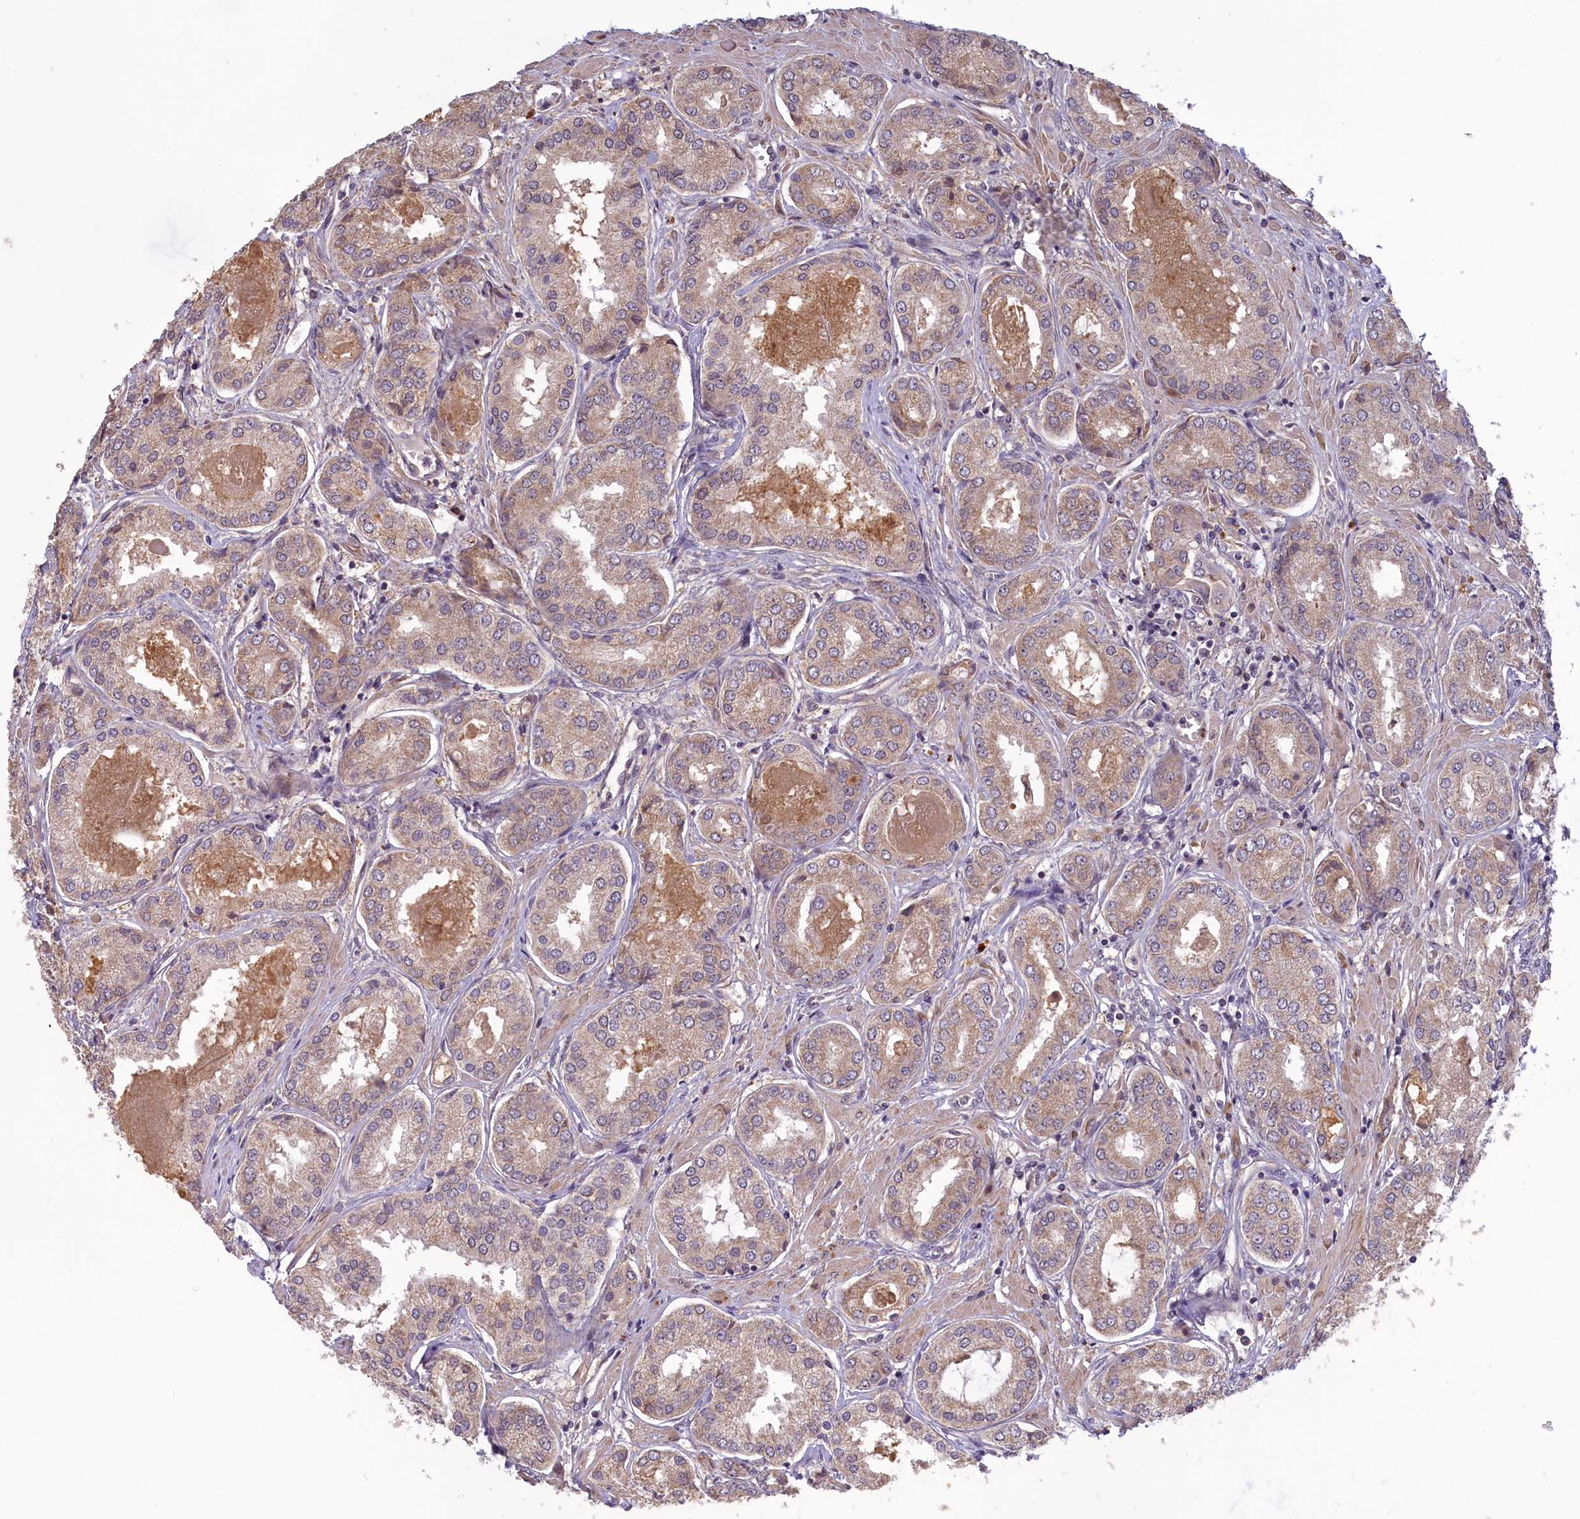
{"staining": {"intensity": "weak", "quantity": ">75%", "location": "cytoplasmic/membranous"}, "tissue": "prostate cancer", "cell_type": "Tumor cells", "image_type": "cancer", "snomed": [{"axis": "morphology", "description": "Adenocarcinoma, Low grade"}, {"axis": "topography", "description": "Prostate"}], "caption": "DAB immunohistochemical staining of human prostate adenocarcinoma (low-grade) reveals weak cytoplasmic/membranous protein expression in approximately >75% of tumor cells.", "gene": "RRAD", "patient": {"sex": "male", "age": 68}}